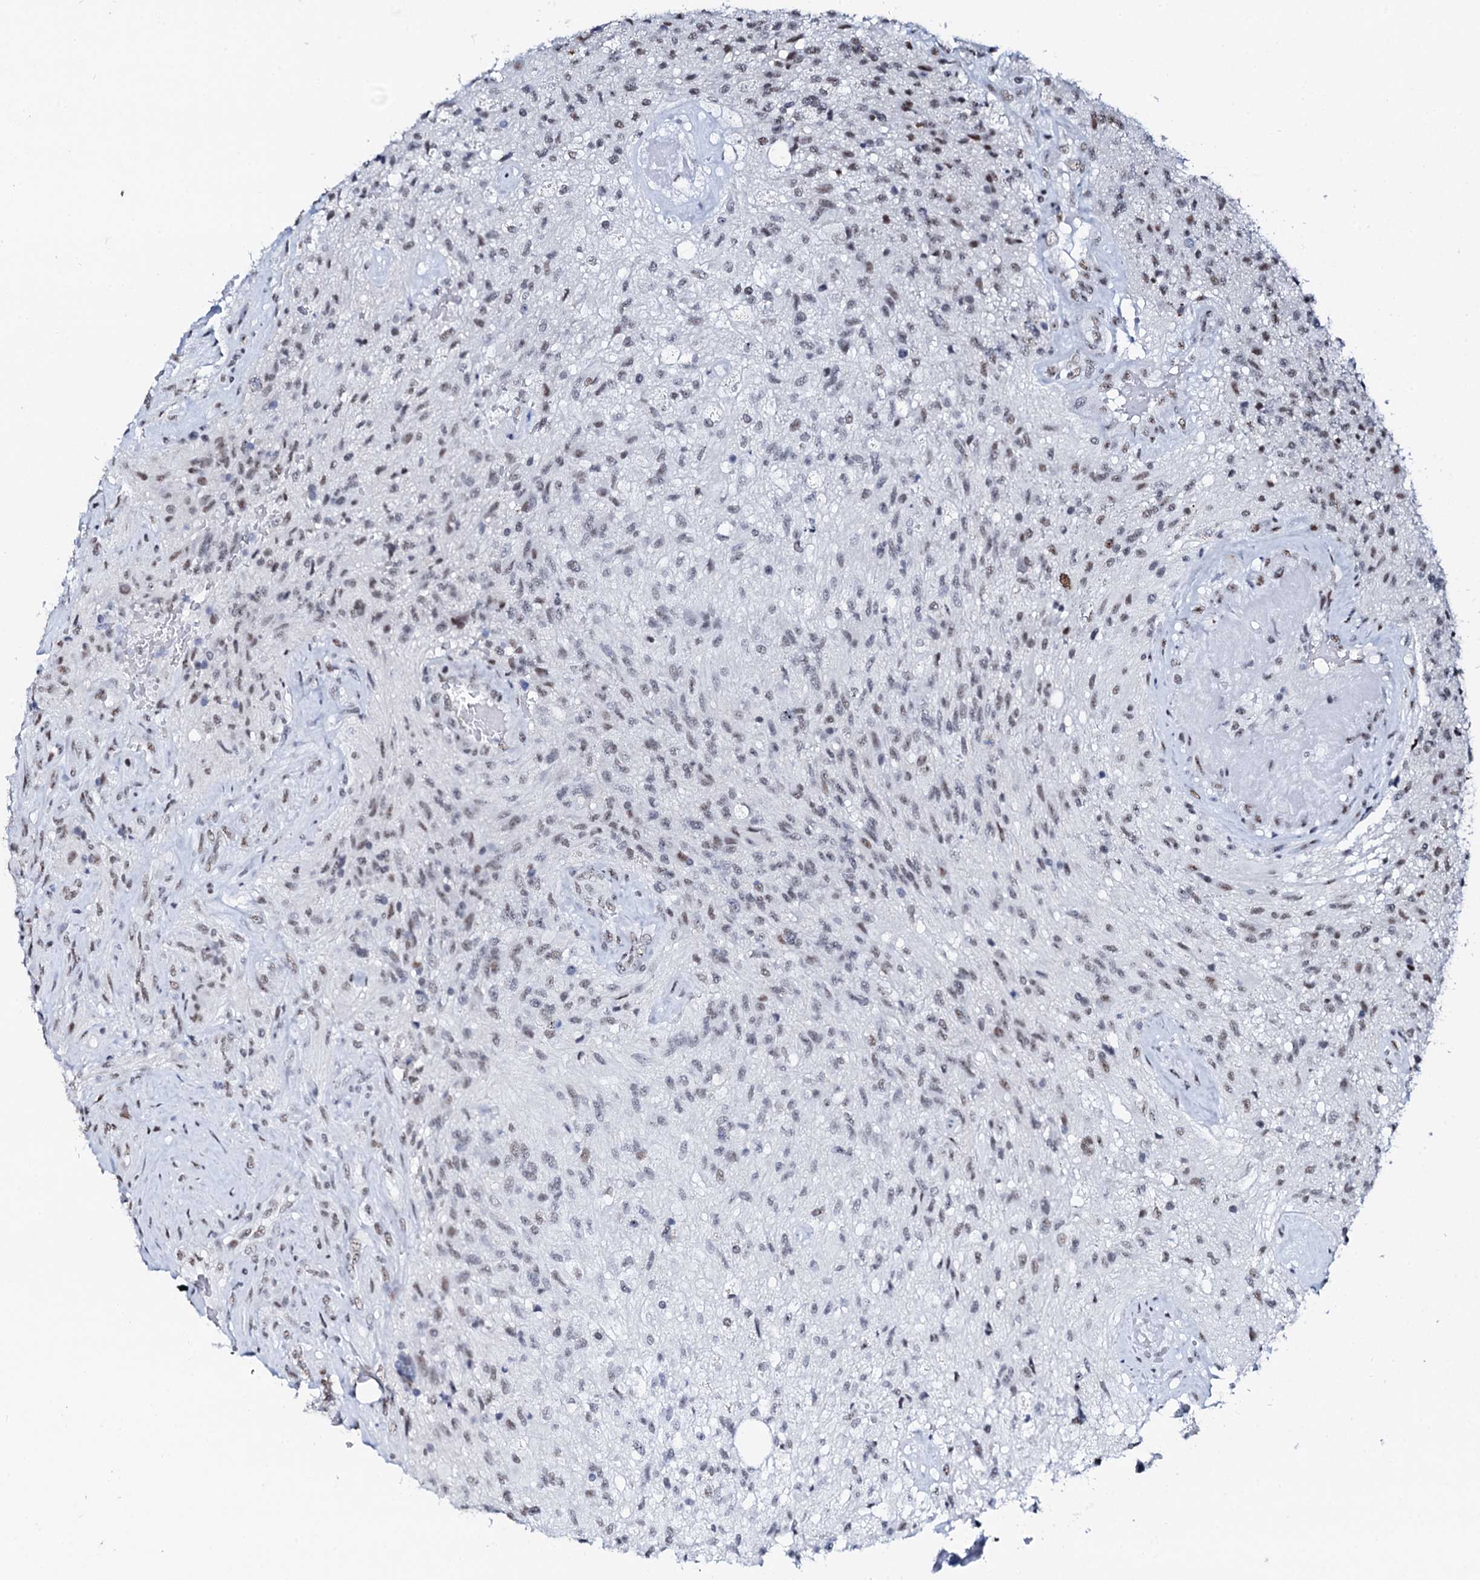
{"staining": {"intensity": "moderate", "quantity": "25%-75%", "location": "nuclear"}, "tissue": "glioma", "cell_type": "Tumor cells", "image_type": "cancer", "snomed": [{"axis": "morphology", "description": "Glioma, malignant, High grade"}, {"axis": "topography", "description": "Brain"}], "caption": "This is an image of immunohistochemistry staining of glioma, which shows moderate expression in the nuclear of tumor cells.", "gene": "NKAPD1", "patient": {"sex": "male", "age": 56}}